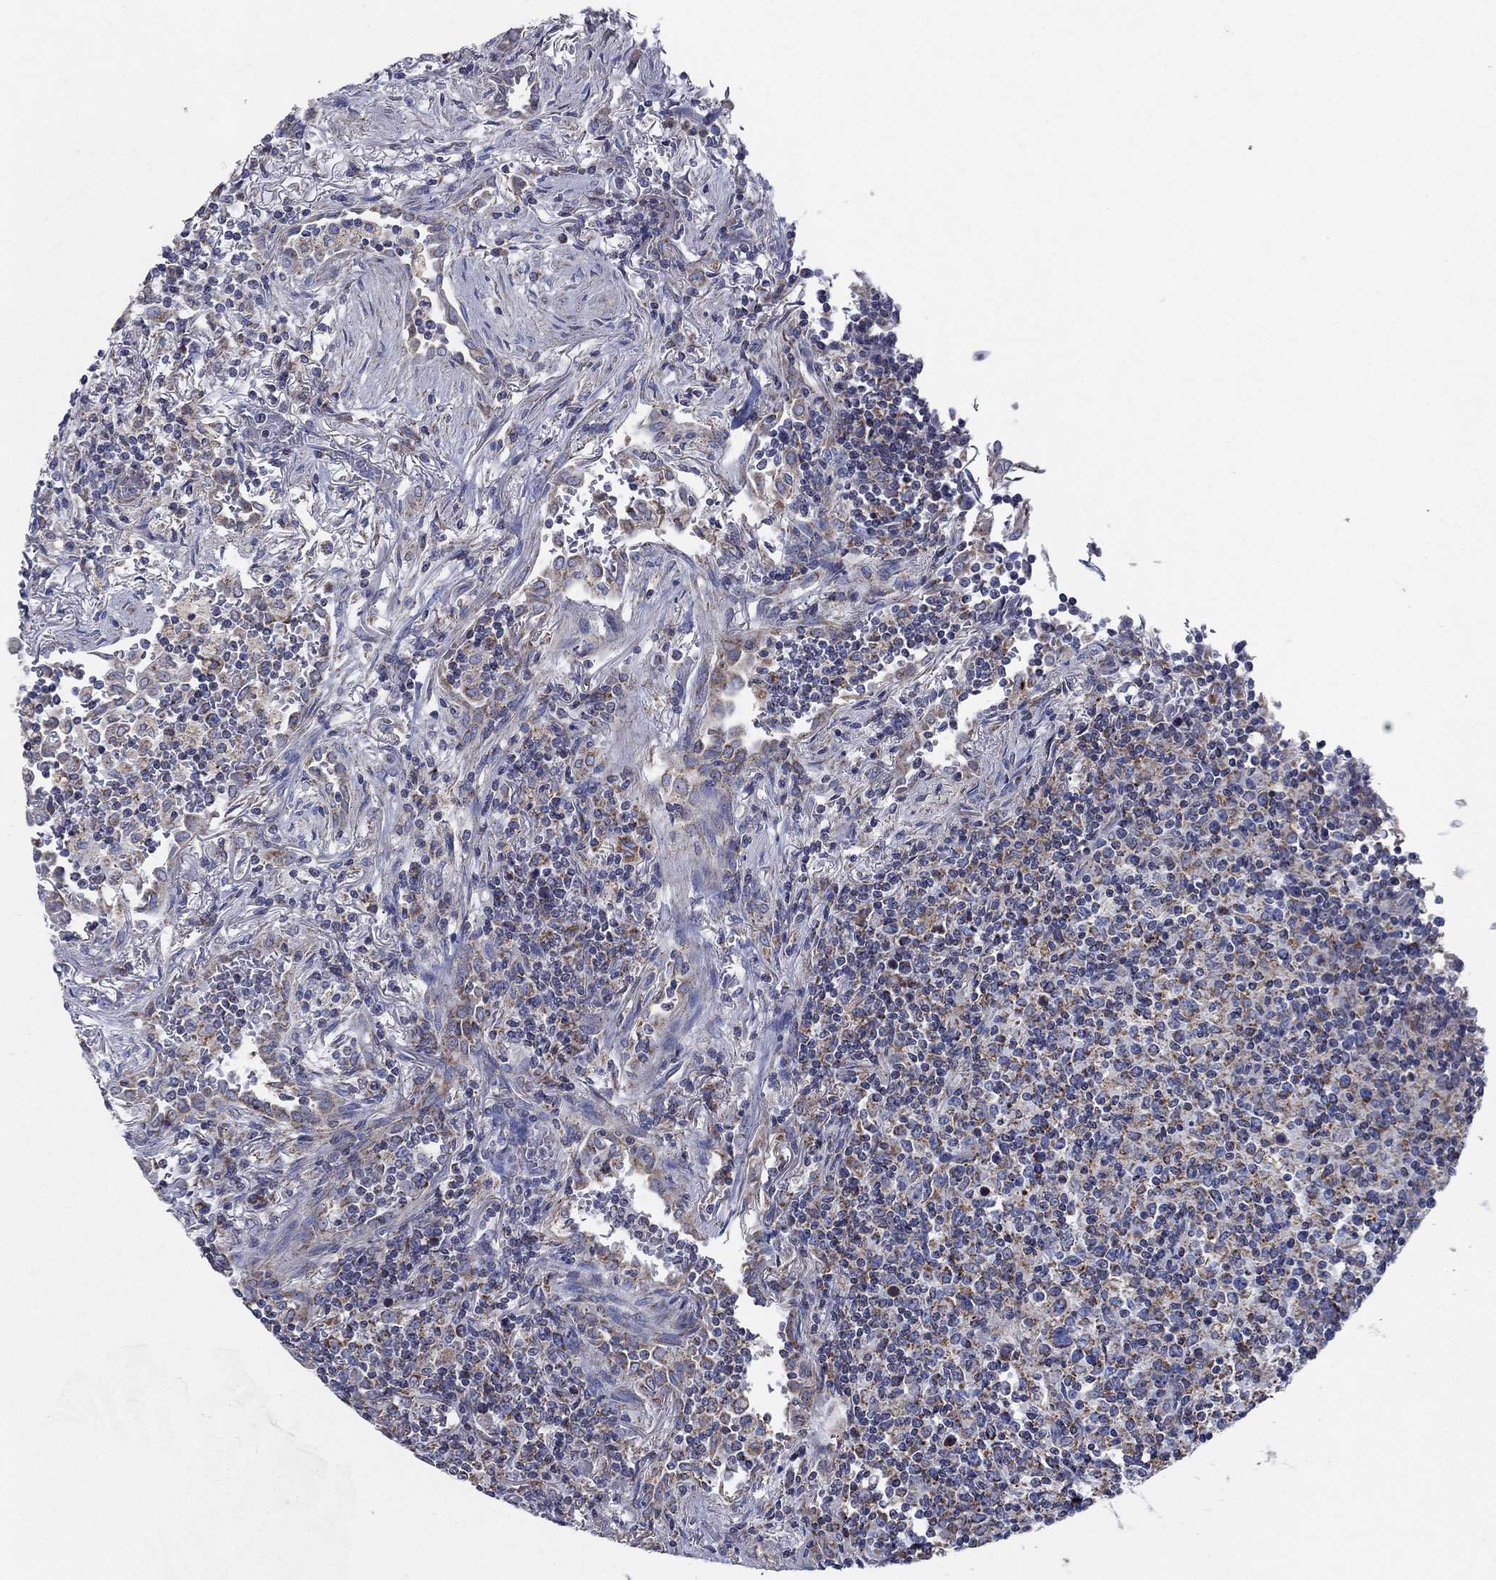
{"staining": {"intensity": "moderate", "quantity": "25%-75%", "location": "cytoplasmic/membranous"}, "tissue": "lymphoma", "cell_type": "Tumor cells", "image_type": "cancer", "snomed": [{"axis": "morphology", "description": "Malignant lymphoma, non-Hodgkin's type, High grade"}, {"axis": "topography", "description": "Lung"}], "caption": "A histopathology image of lymphoma stained for a protein reveals moderate cytoplasmic/membranous brown staining in tumor cells.", "gene": "C9orf85", "patient": {"sex": "male", "age": 79}}